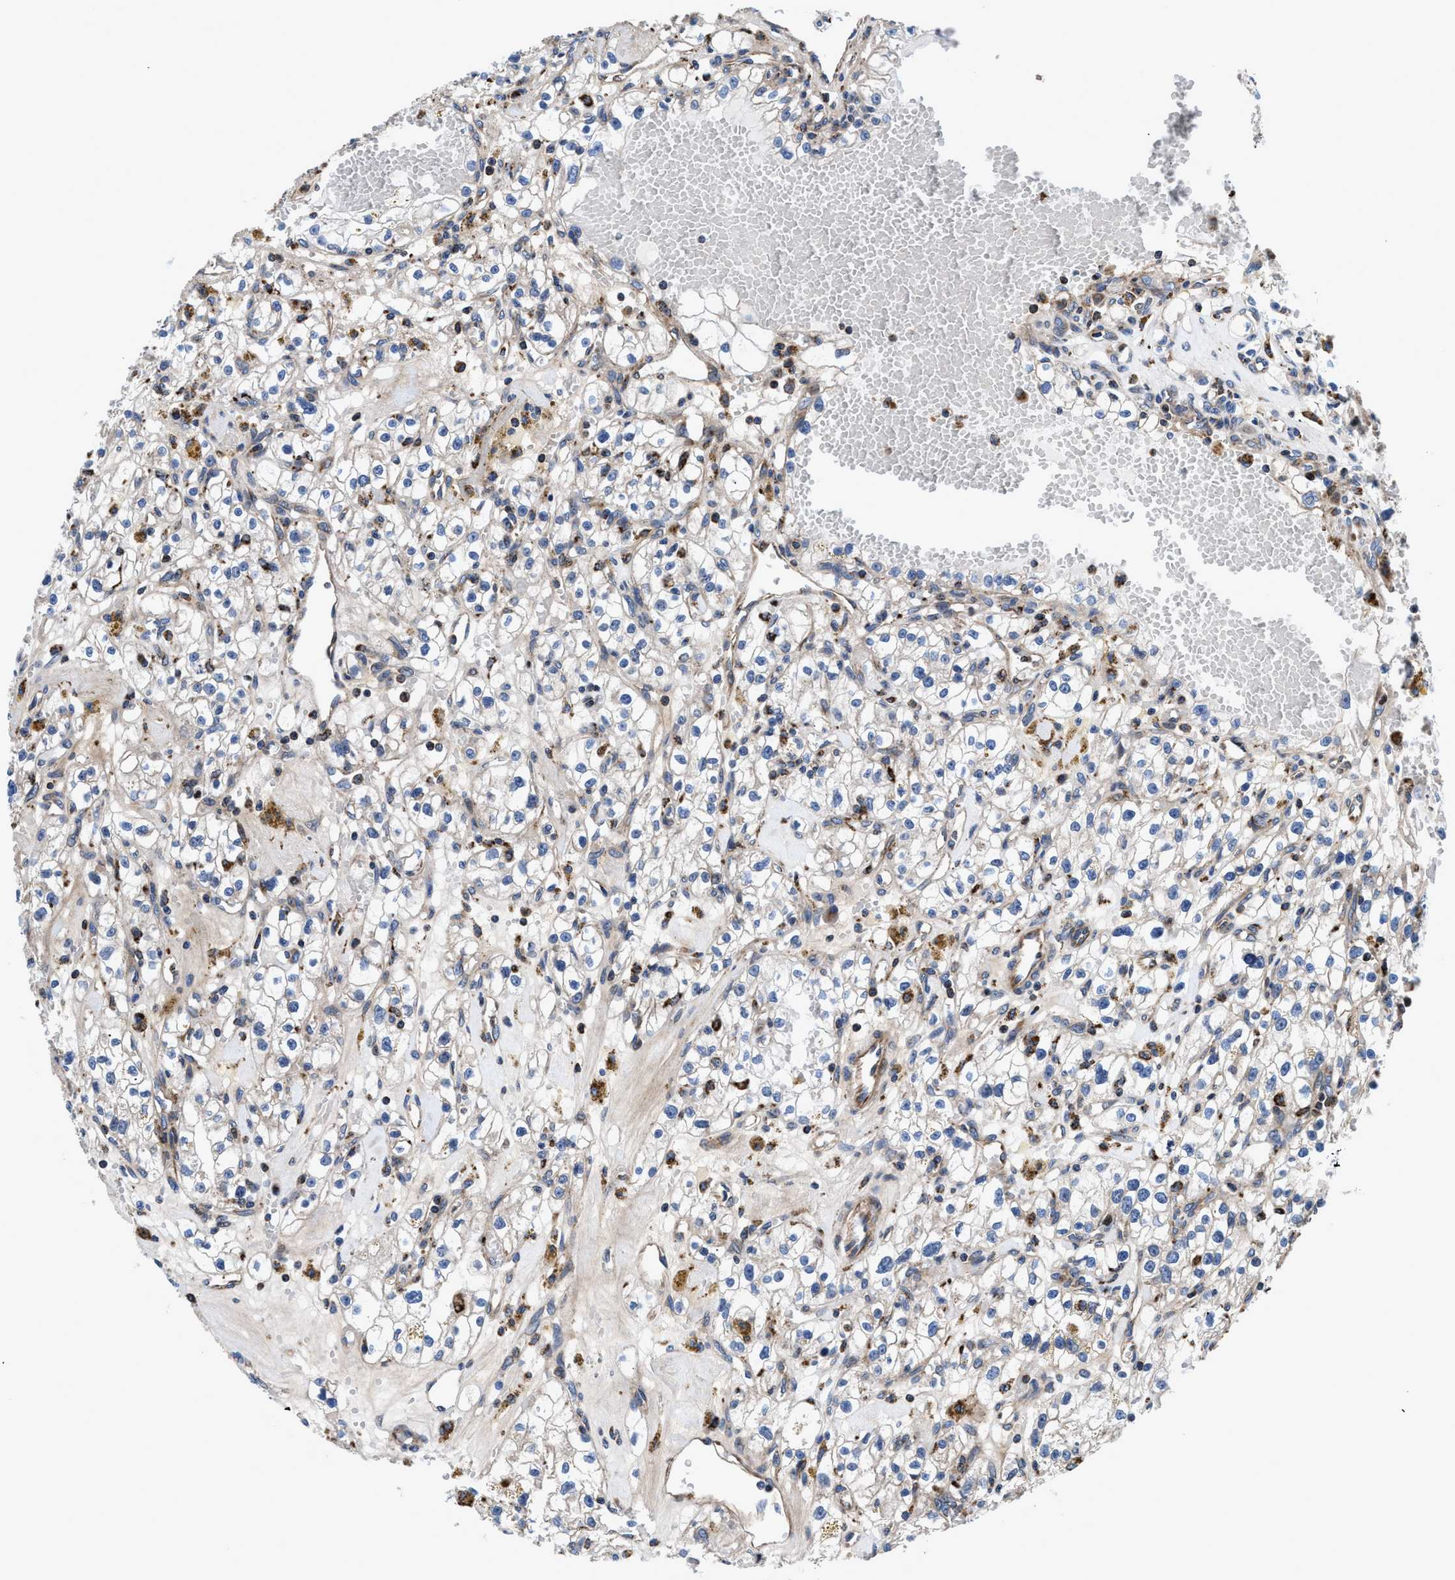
{"staining": {"intensity": "negative", "quantity": "none", "location": "none"}, "tissue": "renal cancer", "cell_type": "Tumor cells", "image_type": "cancer", "snomed": [{"axis": "morphology", "description": "Adenocarcinoma, NOS"}, {"axis": "topography", "description": "Kidney"}], "caption": "Immunohistochemical staining of adenocarcinoma (renal) shows no significant positivity in tumor cells.", "gene": "PRR15L", "patient": {"sex": "male", "age": 56}}